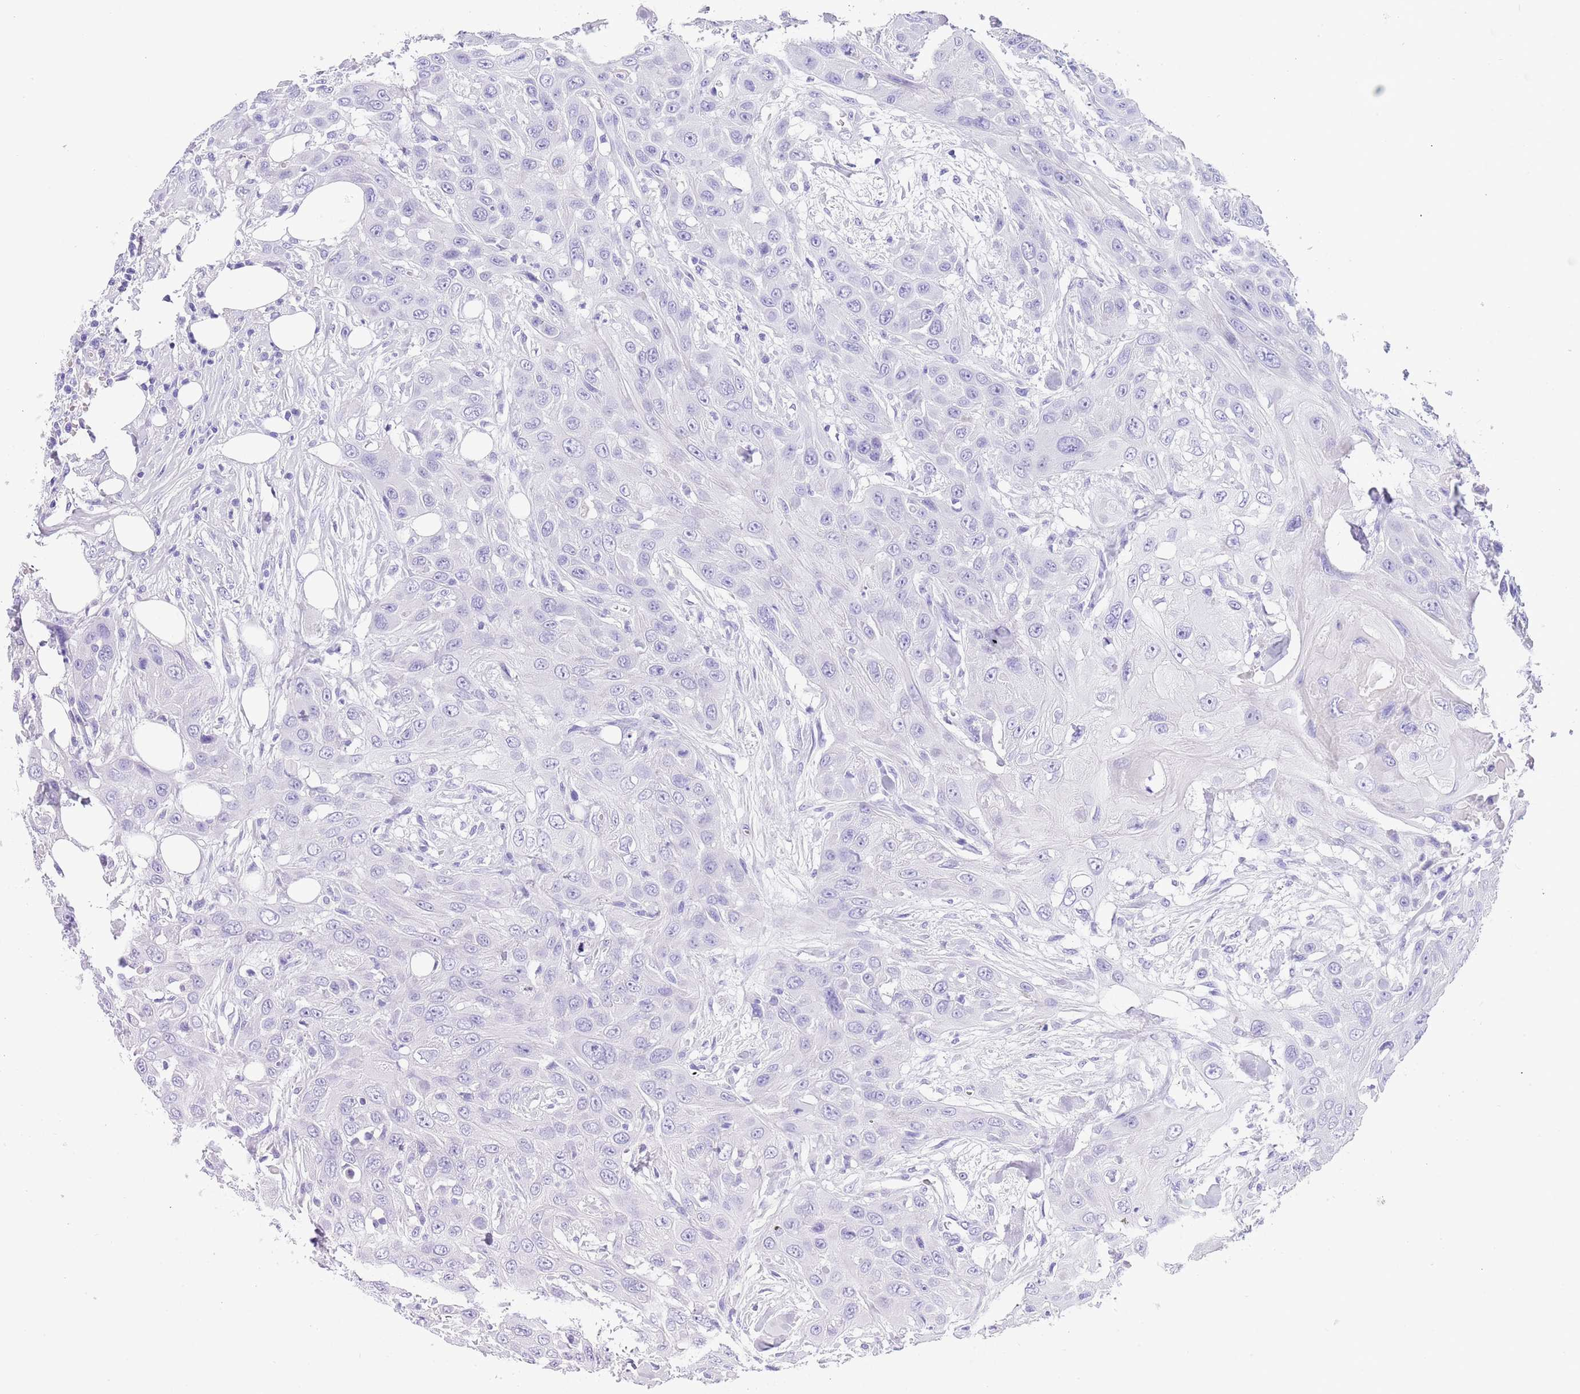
{"staining": {"intensity": "negative", "quantity": "none", "location": "none"}, "tissue": "head and neck cancer", "cell_type": "Tumor cells", "image_type": "cancer", "snomed": [{"axis": "morphology", "description": "Squamous cell carcinoma, NOS"}, {"axis": "topography", "description": "Head-Neck"}], "caption": "An immunohistochemistry (IHC) micrograph of head and neck squamous cell carcinoma is shown. There is no staining in tumor cells of head and neck squamous cell carcinoma. (DAB (3,3'-diaminobenzidine) IHC with hematoxylin counter stain).", "gene": "TMEM185B", "patient": {"sex": "male", "age": 81}}